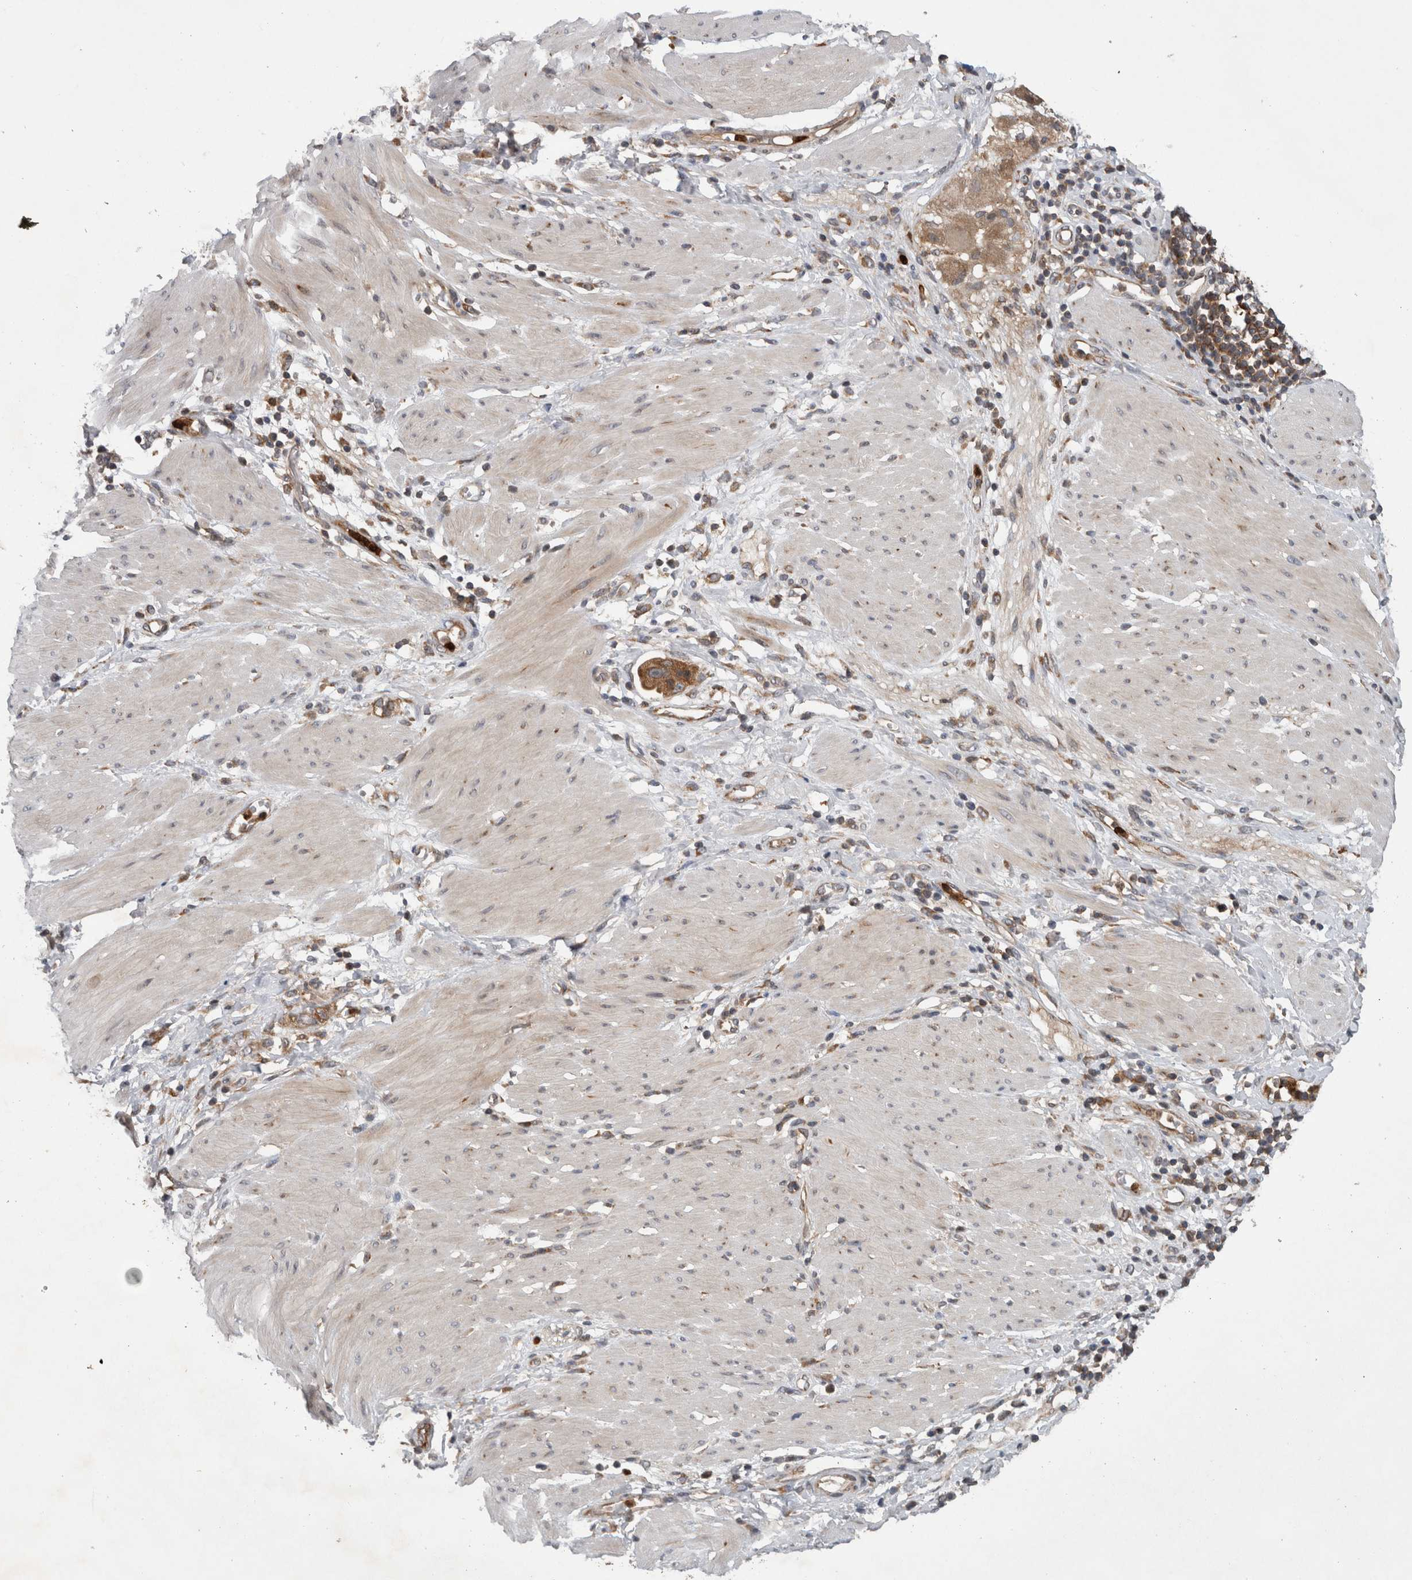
{"staining": {"intensity": "moderate", "quantity": ">75%", "location": "cytoplasmic/membranous"}, "tissue": "stomach cancer", "cell_type": "Tumor cells", "image_type": "cancer", "snomed": [{"axis": "morphology", "description": "Adenocarcinoma, NOS"}, {"axis": "topography", "description": "Stomach"}, {"axis": "topography", "description": "Stomach, lower"}], "caption": "Protein staining shows moderate cytoplasmic/membranous staining in approximately >75% of tumor cells in stomach cancer (adenocarcinoma).", "gene": "PDCD2", "patient": {"sex": "female", "age": 48}}